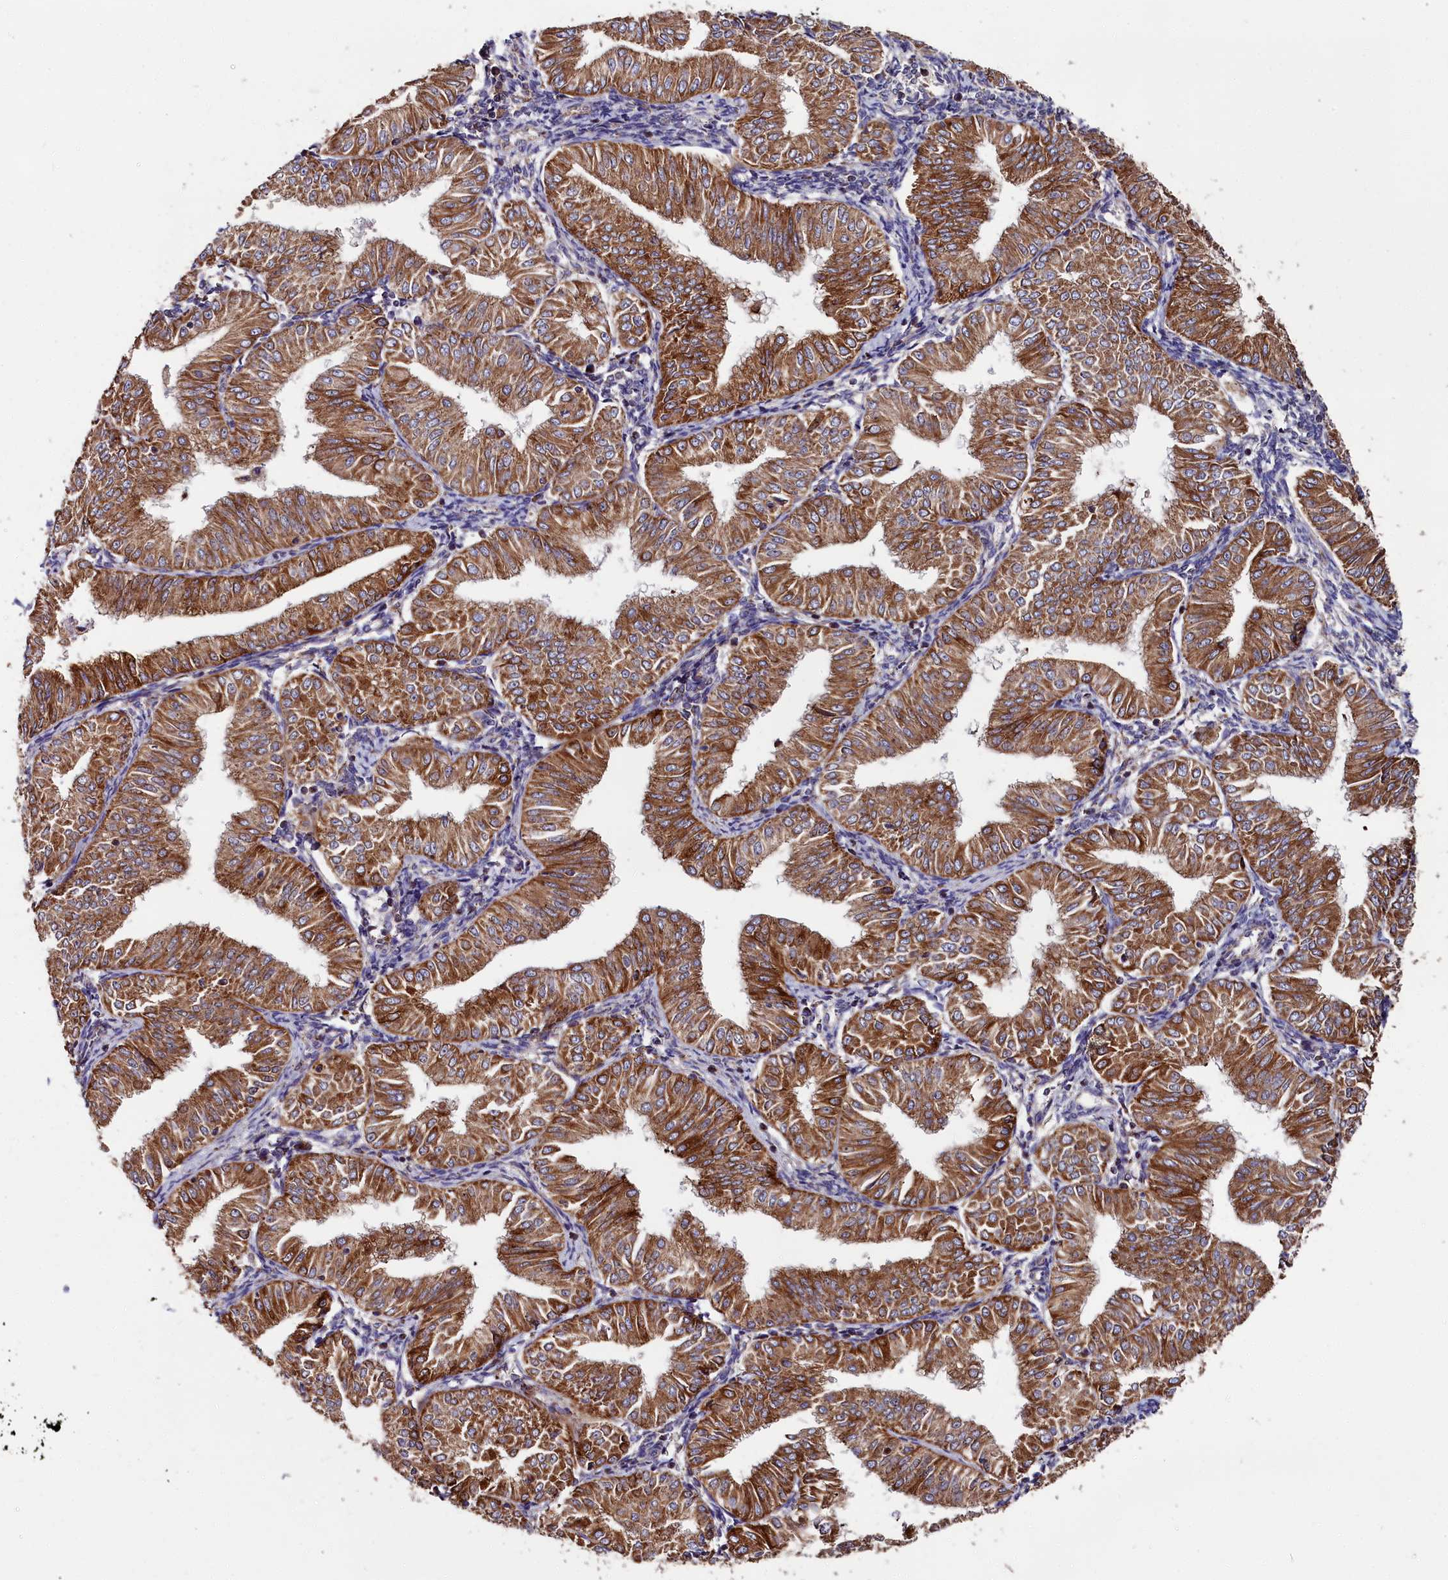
{"staining": {"intensity": "strong", "quantity": ">75%", "location": "cytoplasmic/membranous"}, "tissue": "endometrial cancer", "cell_type": "Tumor cells", "image_type": "cancer", "snomed": [{"axis": "morphology", "description": "Normal tissue, NOS"}, {"axis": "morphology", "description": "Adenocarcinoma, NOS"}, {"axis": "topography", "description": "Endometrium"}], "caption": "Endometrial adenocarcinoma was stained to show a protein in brown. There is high levels of strong cytoplasmic/membranous positivity in approximately >75% of tumor cells. (IHC, brightfield microscopy, high magnification).", "gene": "ZSWIM1", "patient": {"sex": "female", "age": 53}}